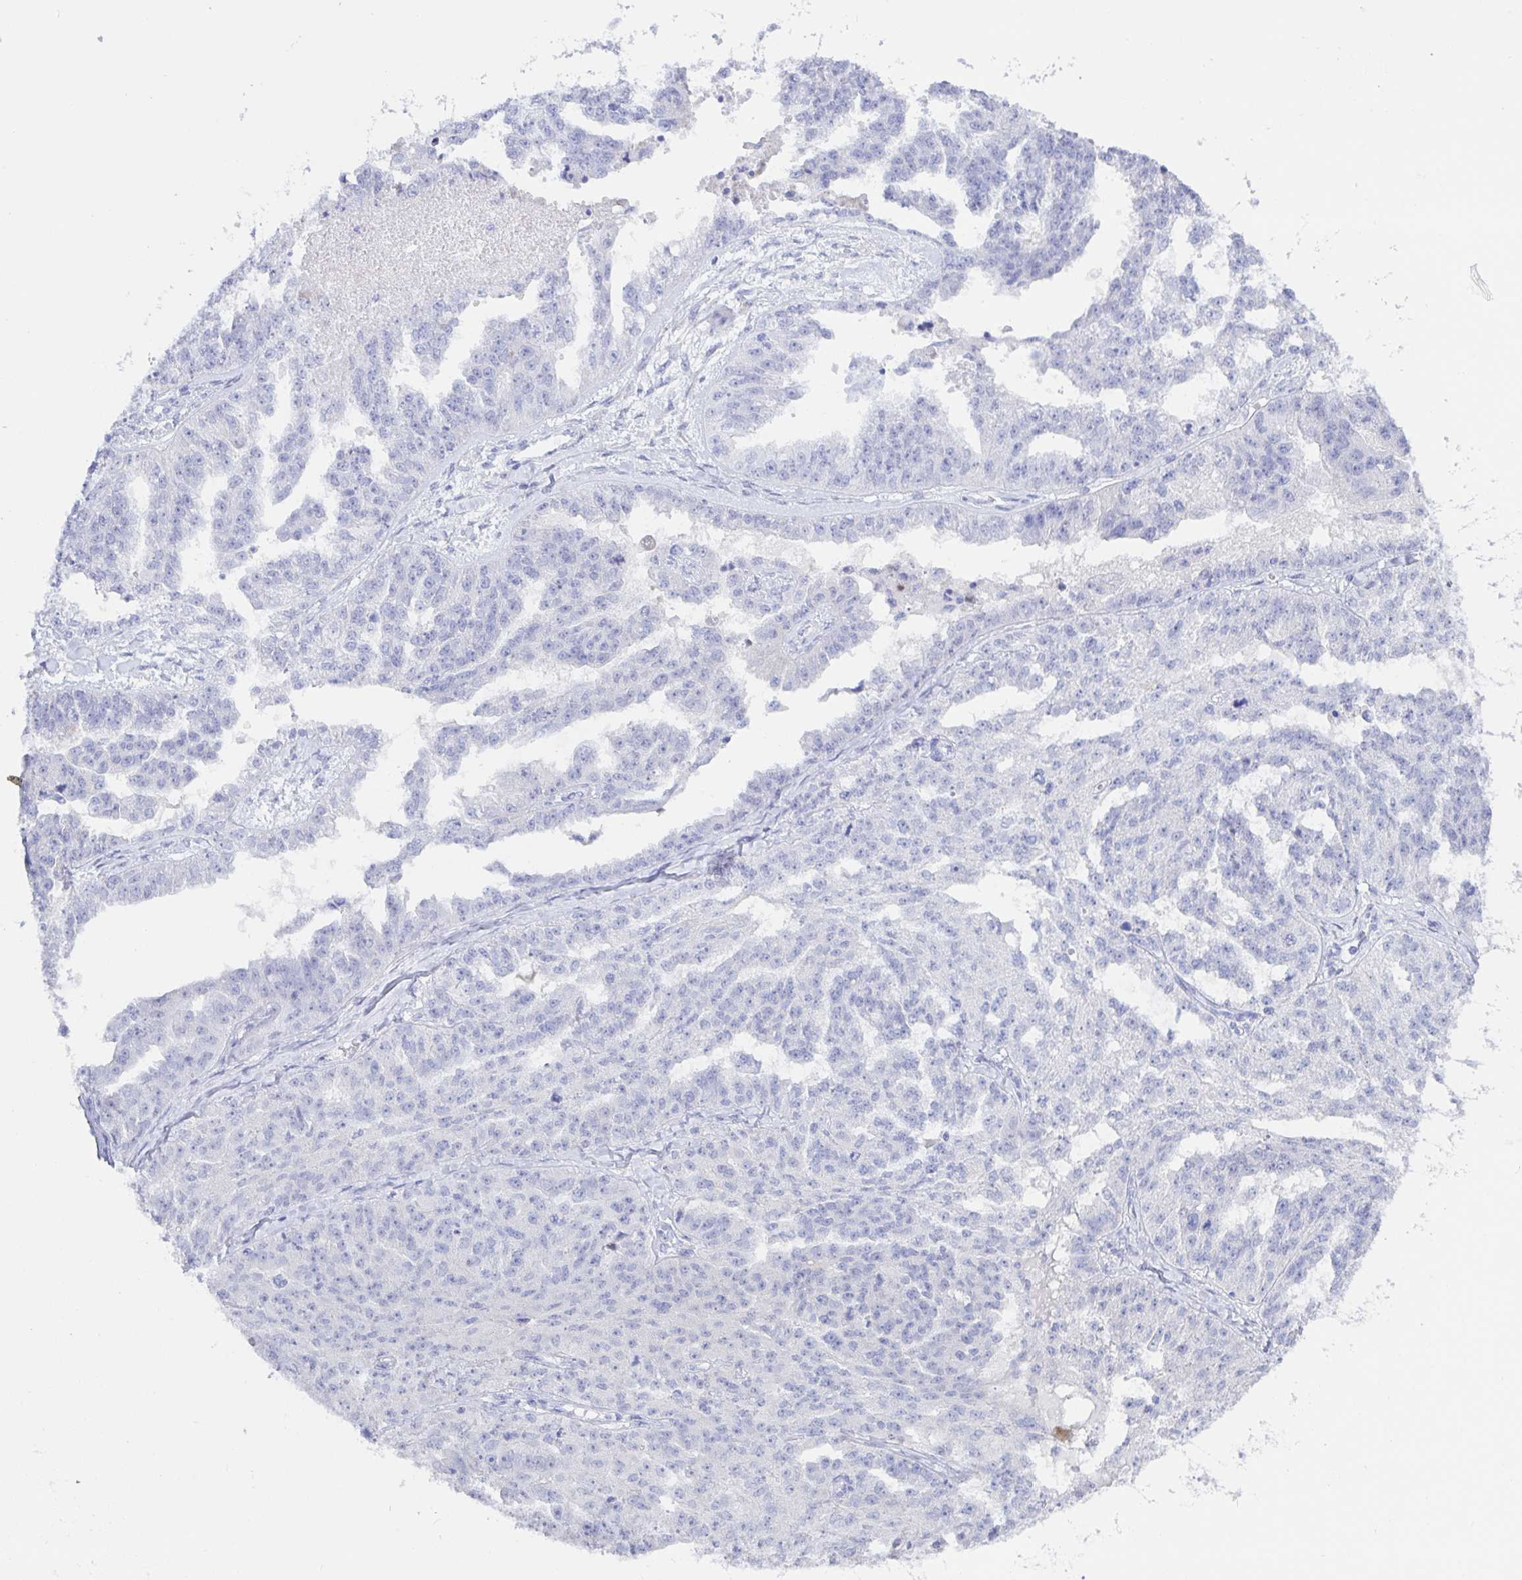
{"staining": {"intensity": "negative", "quantity": "none", "location": "none"}, "tissue": "ovarian cancer", "cell_type": "Tumor cells", "image_type": "cancer", "snomed": [{"axis": "morphology", "description": "Cystadenocarcinoma, serous, NOS"}, {"axis": "topography", "description": "Ovary"}], "caption": "This image is of ovarian cancer (serous cystadenocarcinoma) stained with IHC to label a protein in brown with the nuclei are counter-stained blue. There is no expression in tumor cells.", "gene": "KCNH6", "patient": {"sex": "female", "age": 58}}